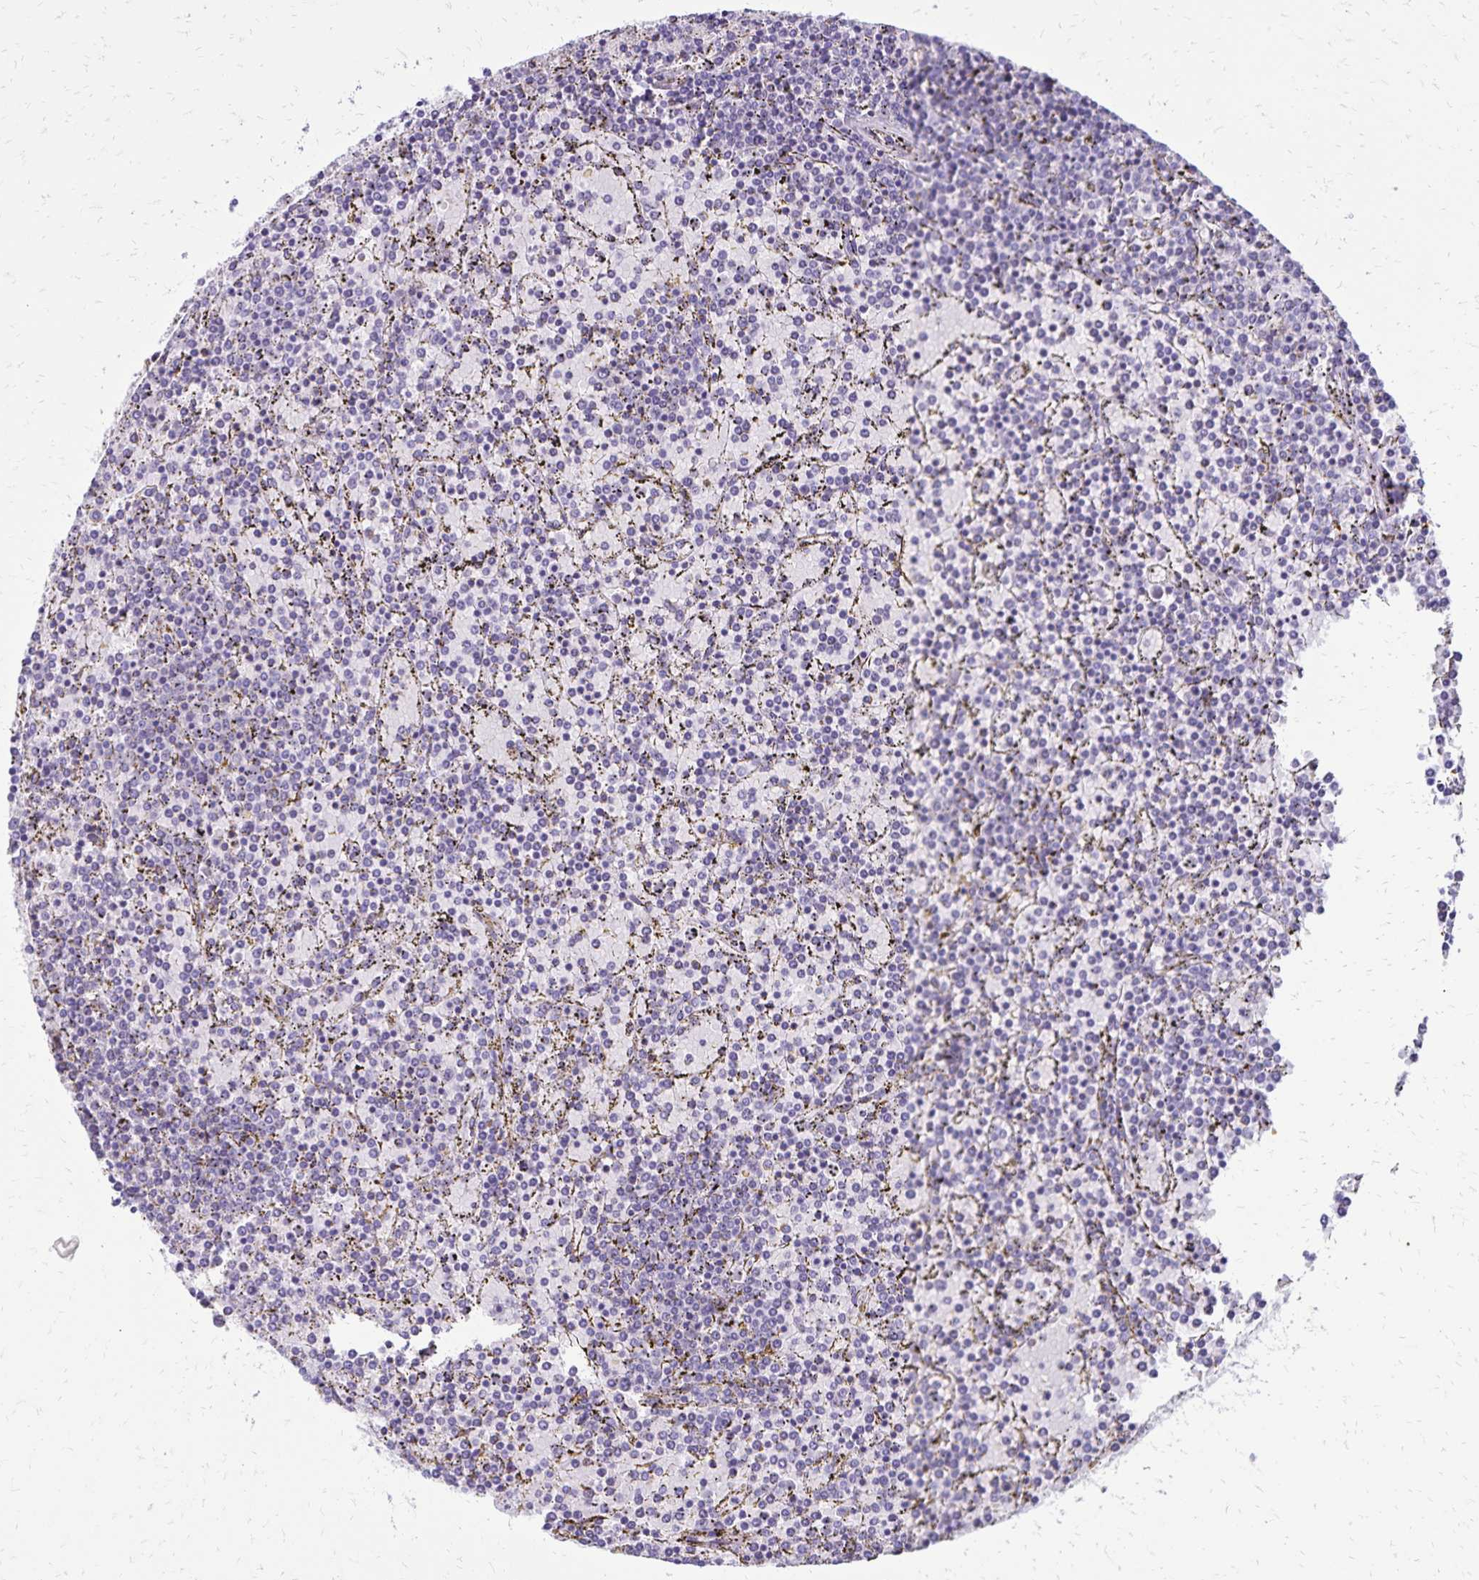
{"staining": {"intensity": "negative", "quantity": "none", "location": "none"}, "tissue": "lymphoma", "cell_type": "Tumor cells", "image_type": "cancer", "snomed": [{"axis": "morphology", "description": "Malignant lymphoma, non-Hodgkin's type, Low grade"}, {"axis": "topography", "description": "Spleen"}], "caption": "This micrograph is of malignant lymphoma, non-Hodgkin's type (low-grade) stained with immunohistochemistry (IHC) to label a protein in brown with the nuclei are counter-stained blue. There is no expression in tumor cells.", "gene": "CD27", "patient": {"sex": "female", "age": 77}}